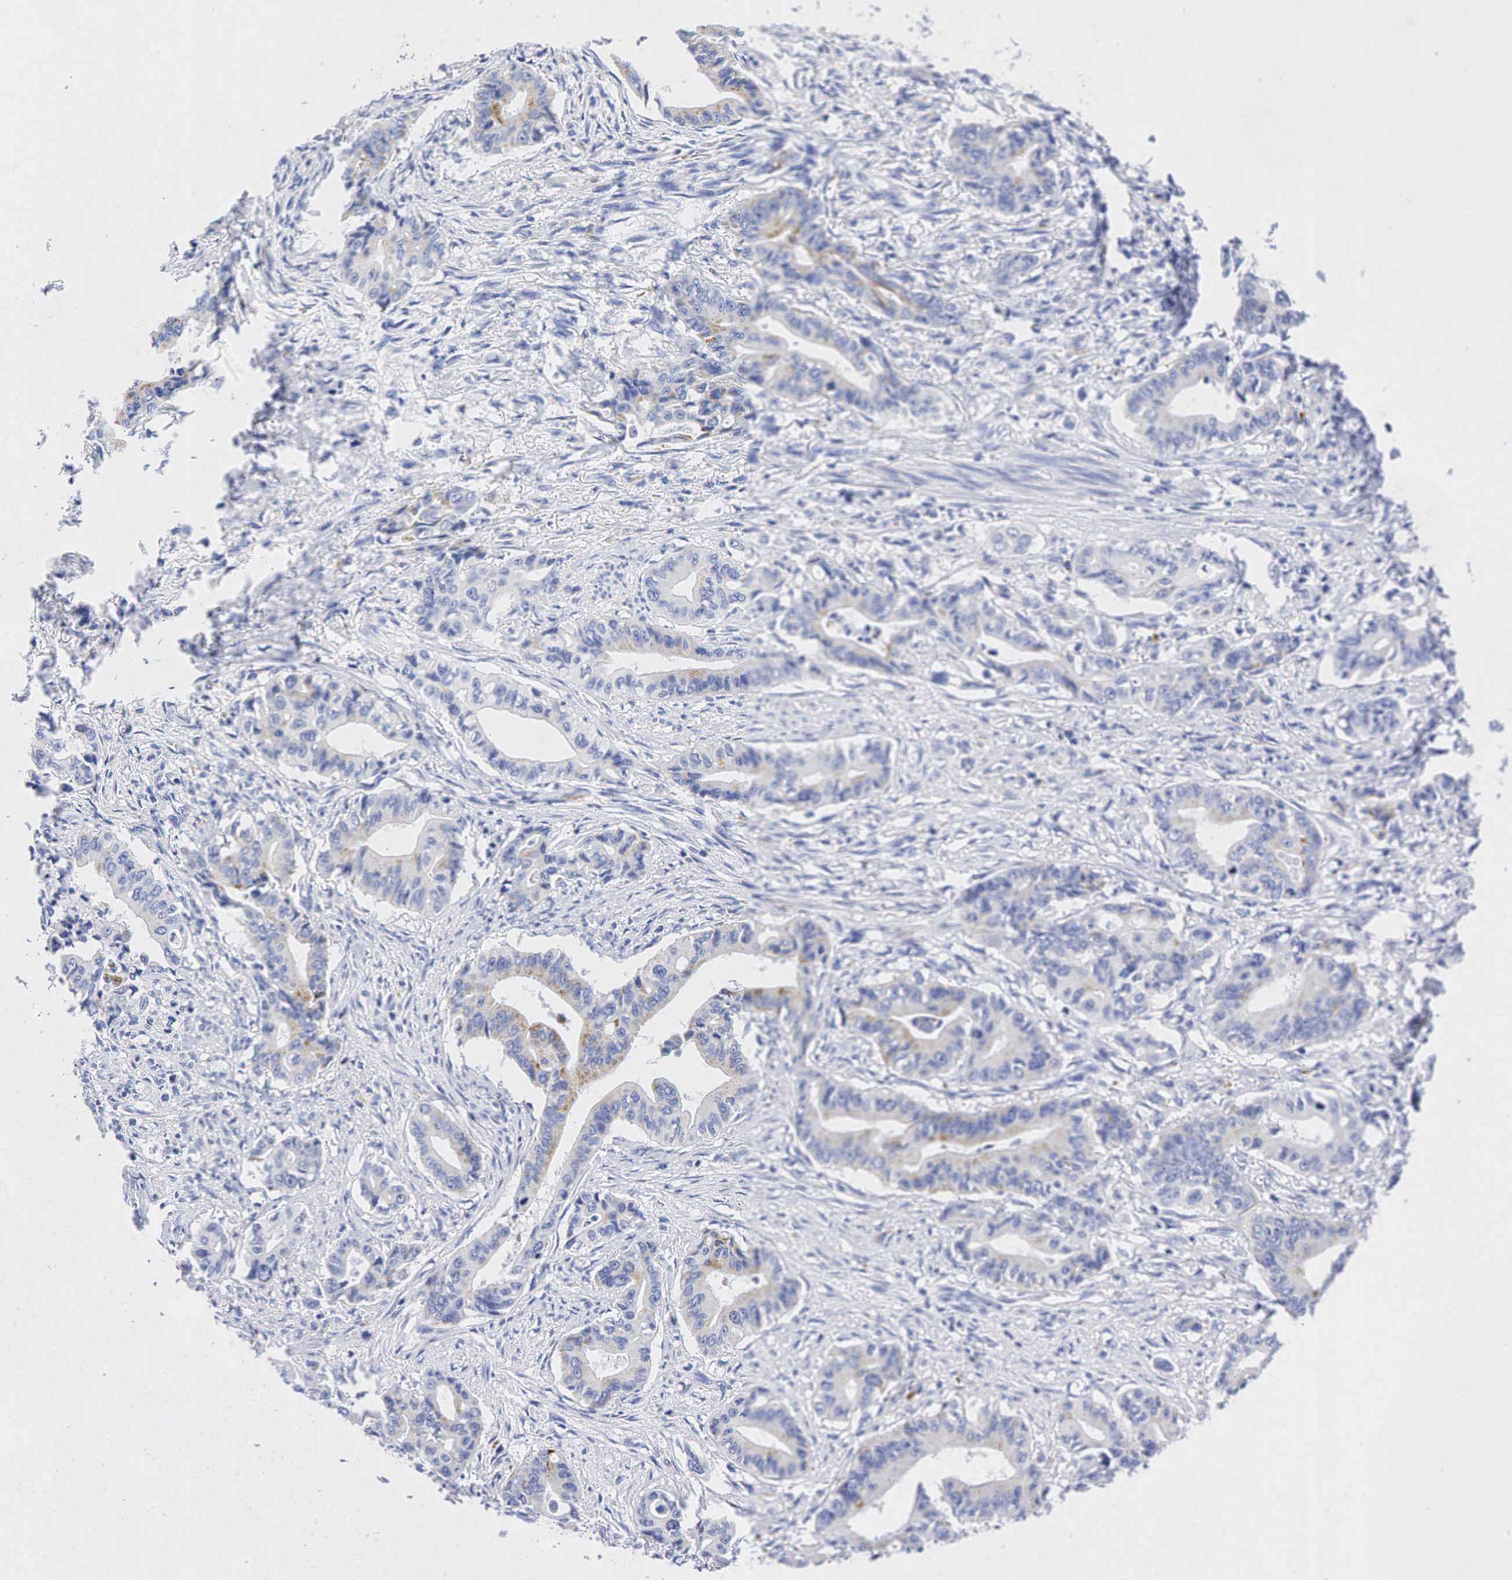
{"staining": {"intensity": "weak", "quantity": "25%-75%", "location": "cytoplasmic/membranous"}, "tissue": "stomach cancer", "cell_type": "Tumor cells", "image_type": "cancer", "snomed": [{"axis": "morphology", "description": "Adenocarcinoma, NOS"}, {"axis": "topography", "description": "Stomach"}], "caption": "Protein staining of stomach cancer tissue exhibits weak cytoplasmic/membranous positivity in approximately 25%-75% of tumor cells.", "gene": "SYP", "patient": {"sex": "female", "age": 76}}